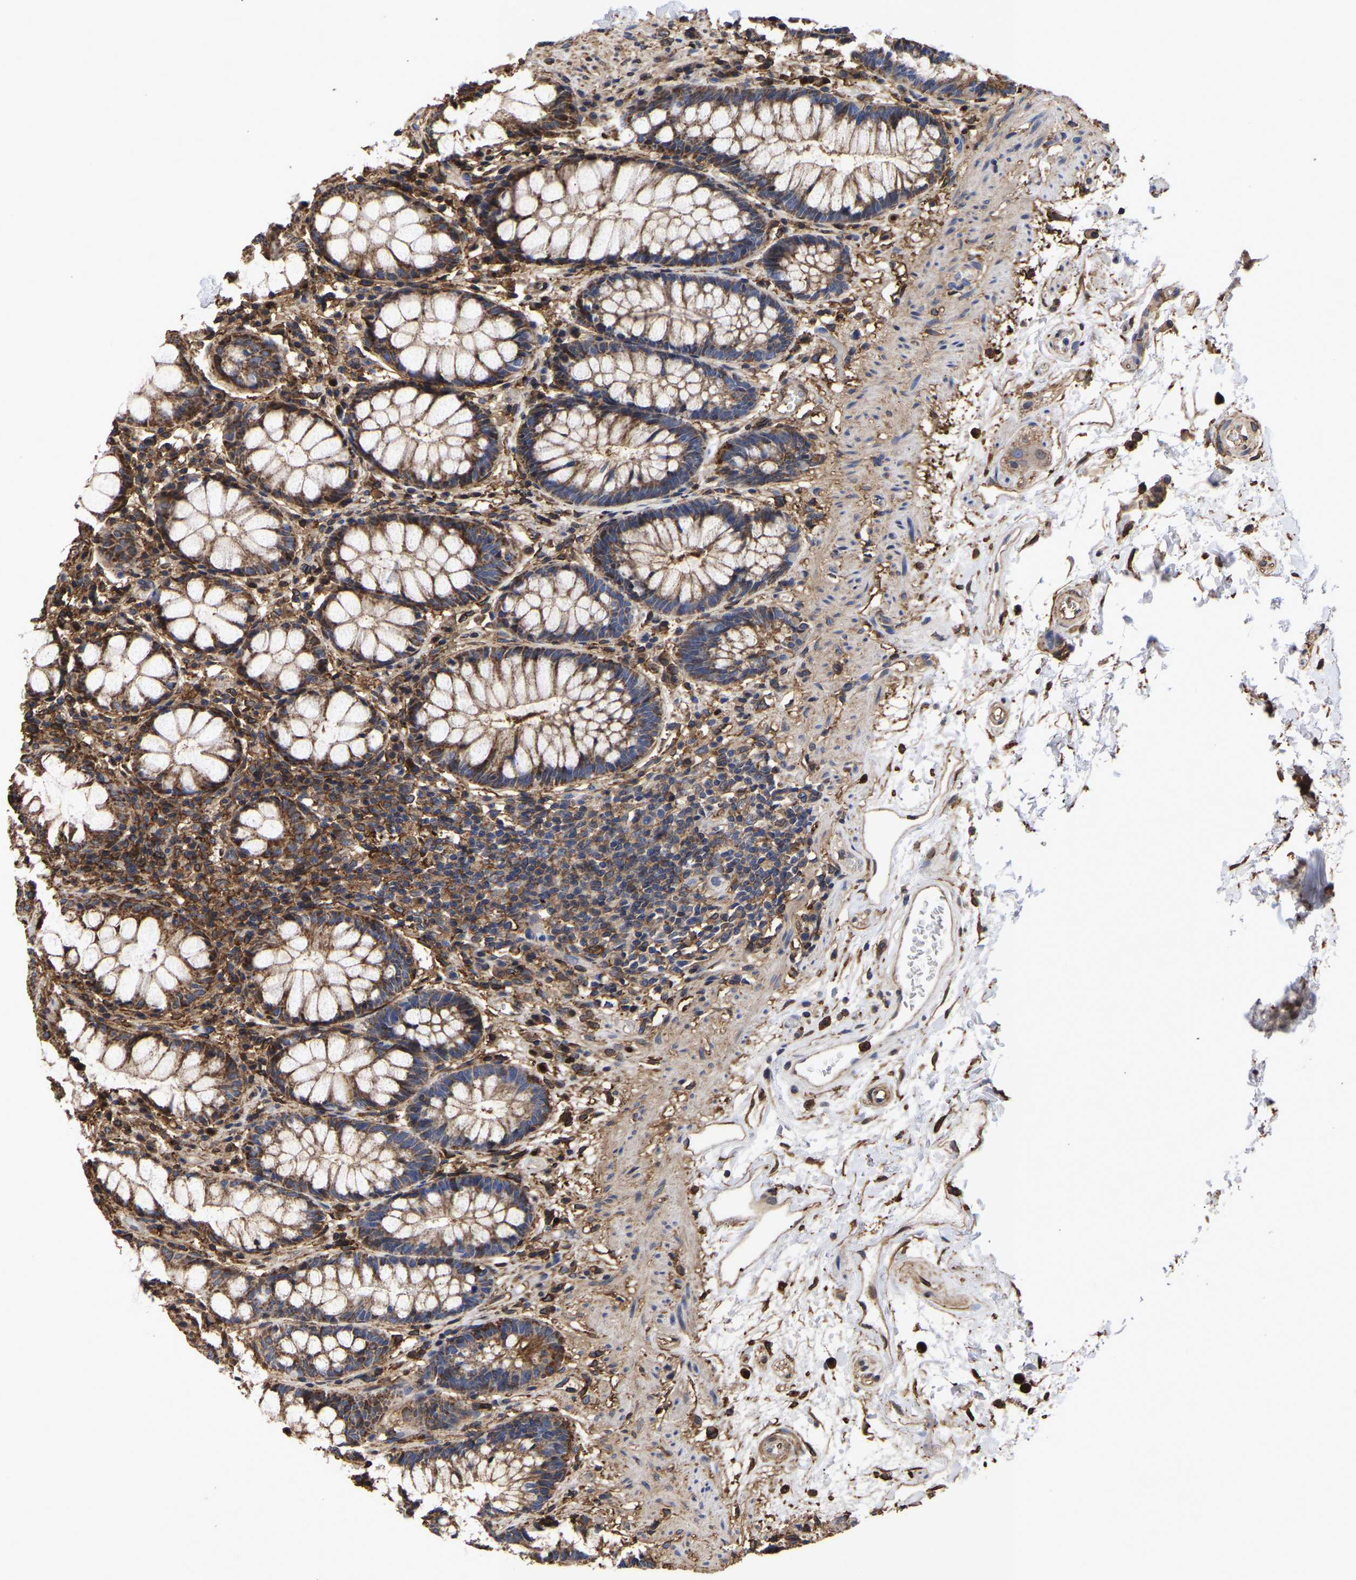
{"staining": {"intensity": "strong", "quantity": ">75%", "location": "cytoplasmic/membranous"}, "tissue": "rectum", "cell_type": "Glandular cells", "image_type": "normal", "snomed": [{"axis": "morphology", "description": "Normal tissue, NOS"}, {"axis": "topography", "description": "Rectum"}], "caption": "Immunohistochemical staining of normal rectum reveals >75% levels of strong cytoplasmic/membranous protein staining in approximately >75% of glandular cells. Ihc stains the protein in brown and the nuclei are stained blue.", "gene": "LIF", "patient": {"sex": "male", "age": 64}}